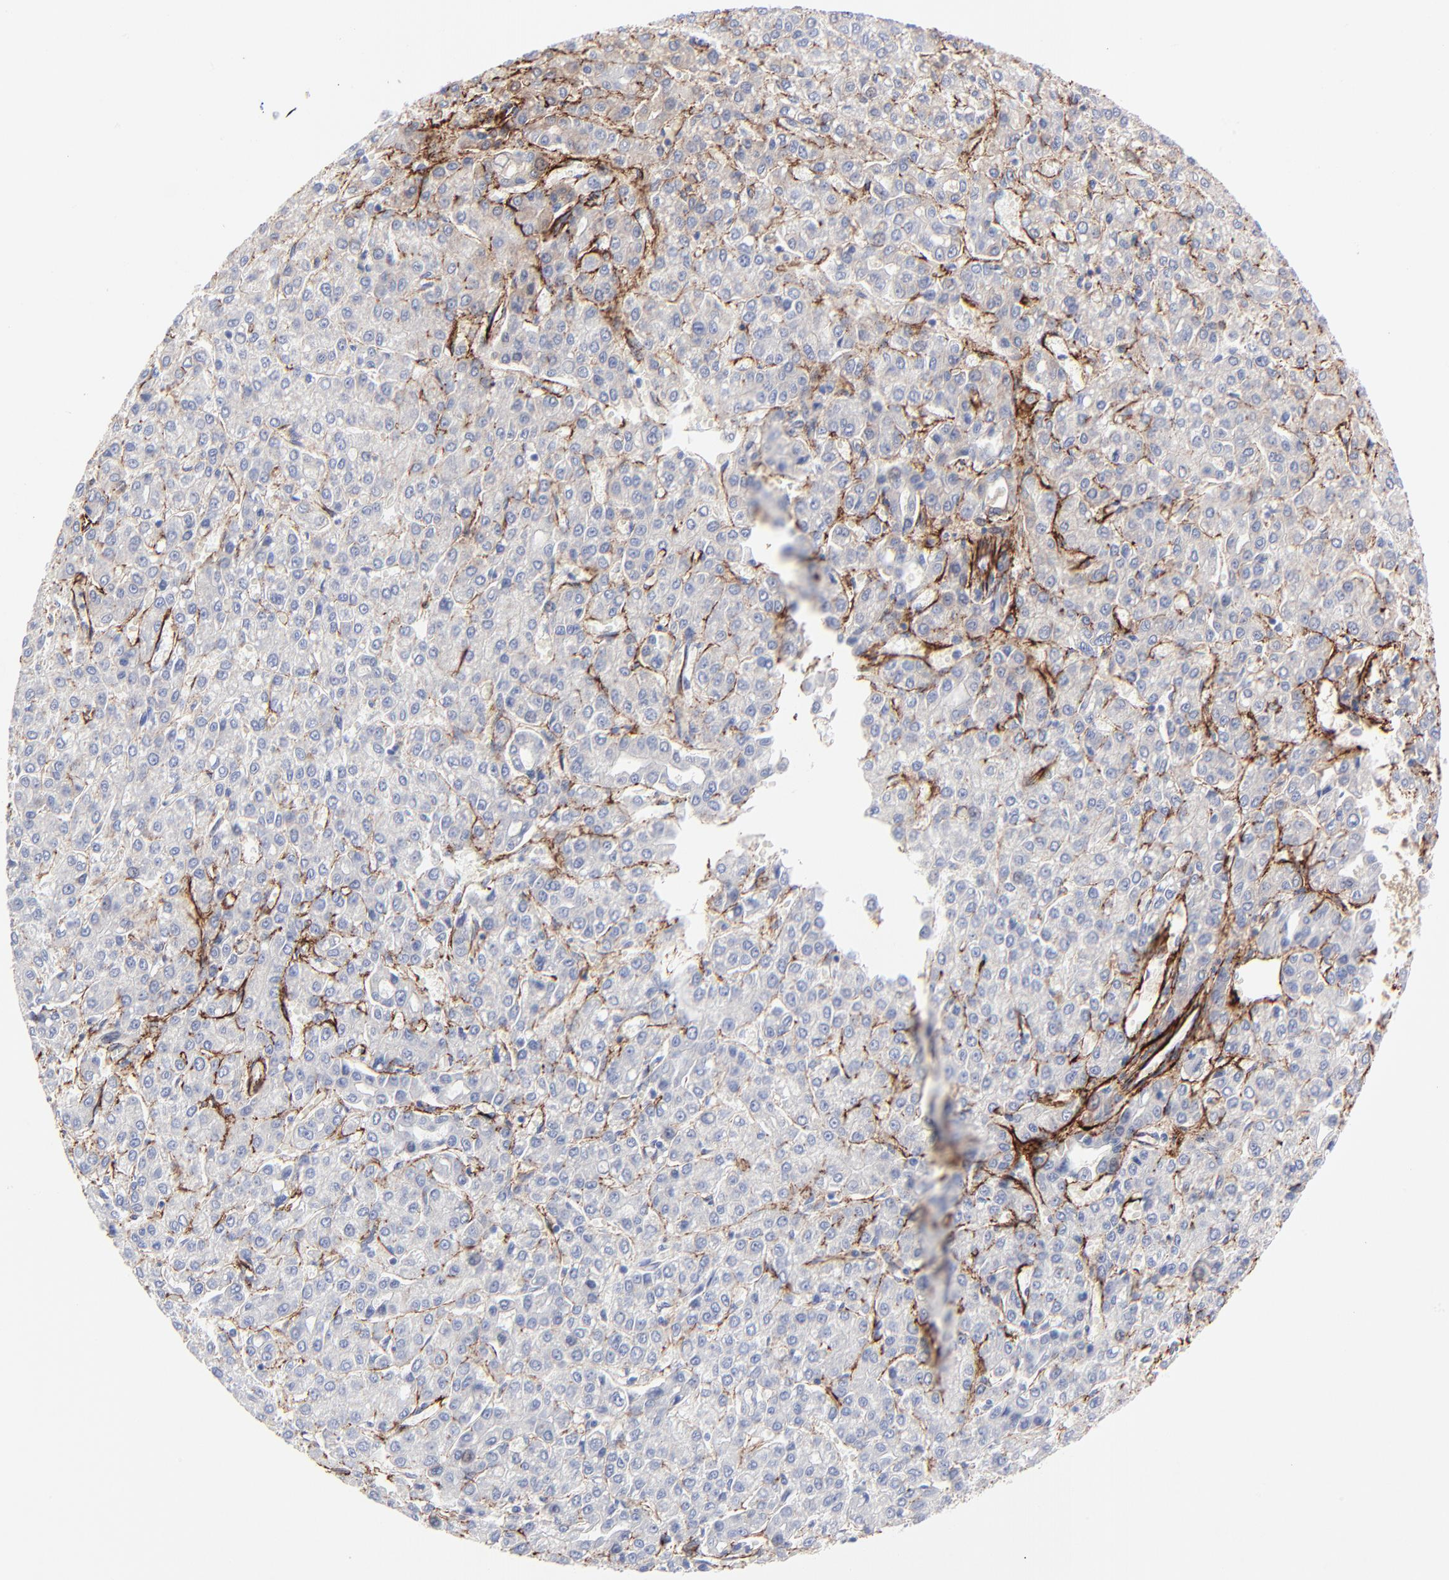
{"staining": {"intensity": "weak", "quantity": "<25%", "location": "cytoplasmic/membranous"}, "tissue": "liver cancer", "cell_type": "Tumor cells", "image_type": "cancer", "snomed": [{"axis": "morphology", "description": "Carcinoma, Hepatocellular, NOS"}, {"axis": "topography", "description": "Liver"}], "caption": "Immunohistochemistry photomicrograph of human liver cancer (hepatocellular carcinoma) stained for a protein (brown), which displays no staining in tumor cells. The staining is performed using DAB (3,3'-diaminobenzidine) brown chromogen with nuclei counter-stained in using hematoxylin.", "gene": "FBLN2", "patient": {"sex": "male", "age": 69}}